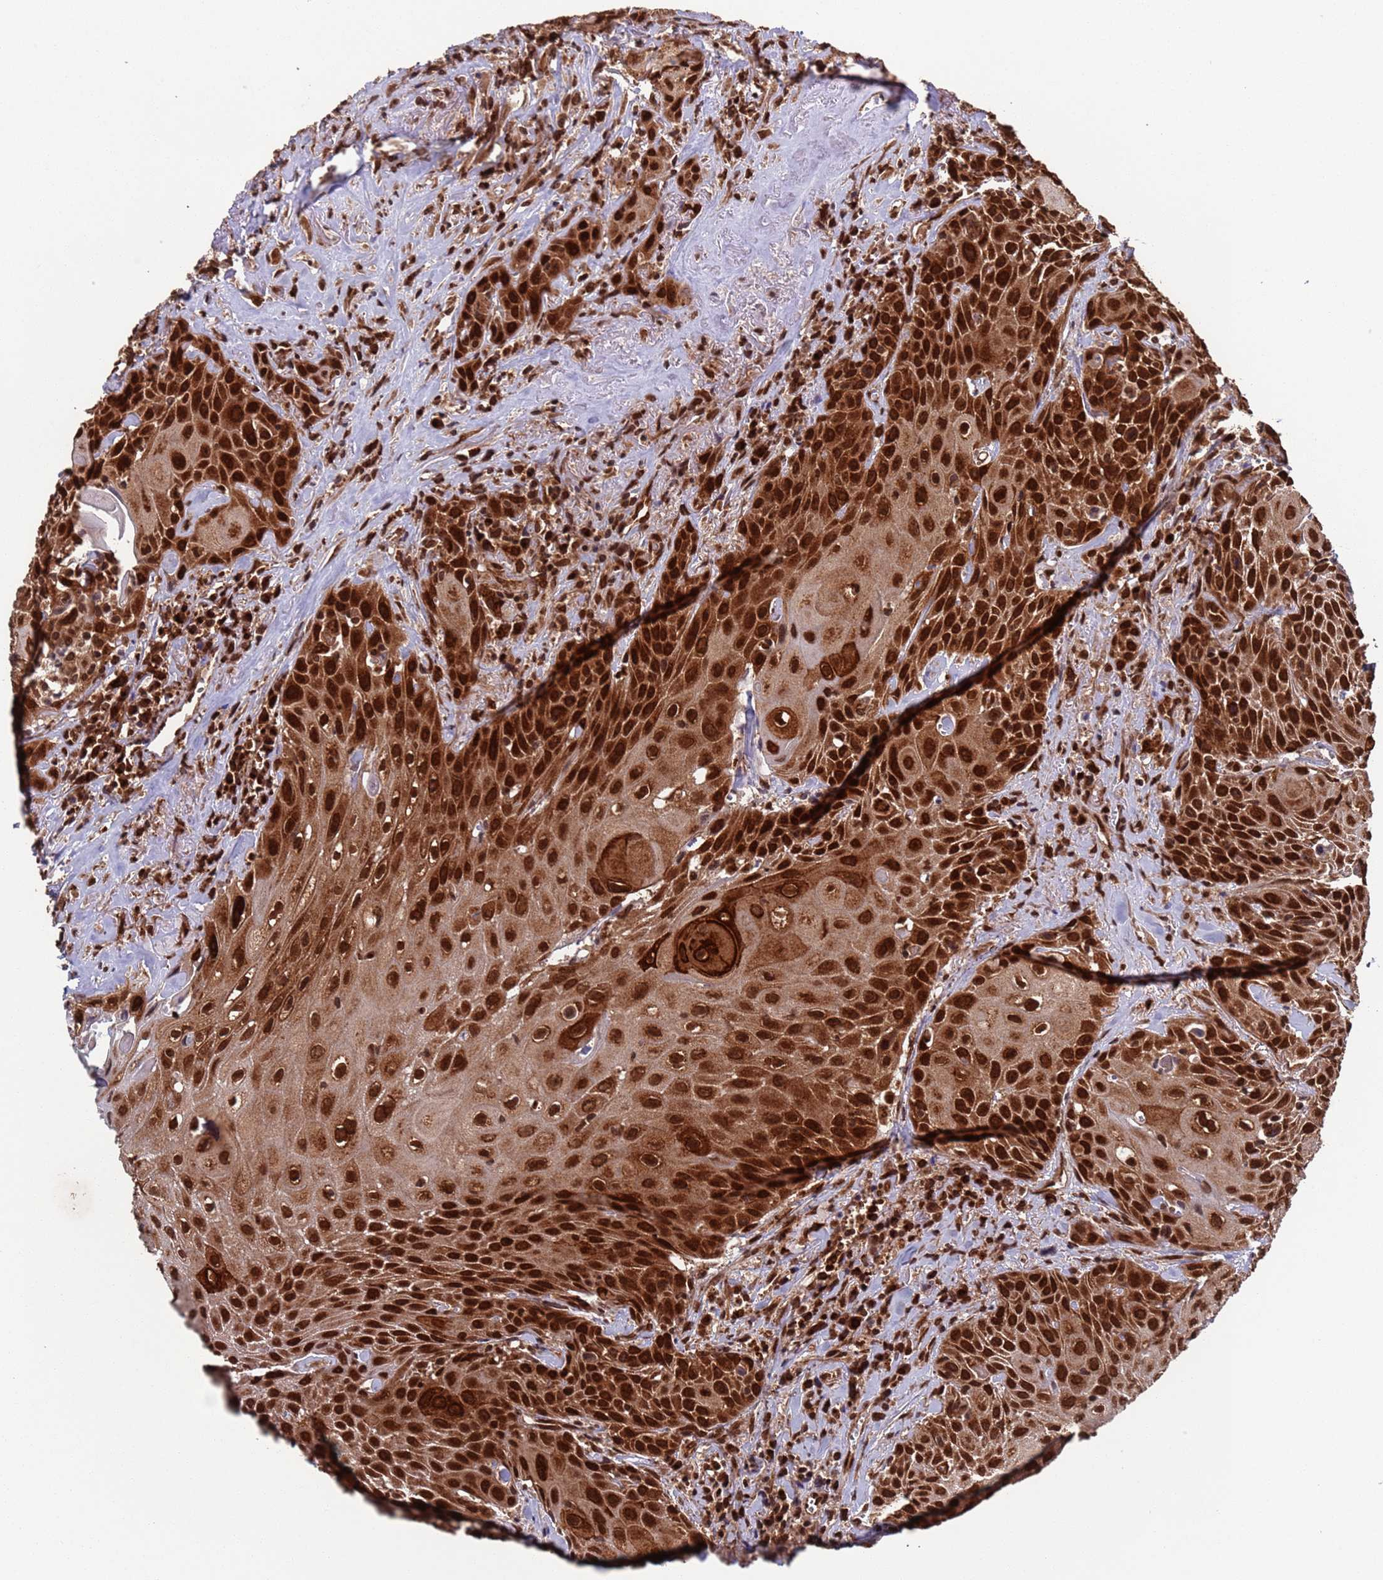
{"staining": {"intensity": "strong", "quantity": ">75%", "location": "cytoplasmic/membranous,nuclear"}, "tissue": "head and neck cancer", "cell_type": "Tumor cells", "image_type": "cancer", "snomed": [{"axis": "morphology", "description": "Squamous cell carcinoma, NOS"}, {"axis": "topography", "description": "Oral tissue"}, {"axis": "topography", "description": "Head-Neck"}], "caption": "Immunohistochemistry photomicrograph of human head and neck cancer stained for a protein (brown), which demonstrates high levels of strong cytoplasmic/membranous and nuclear expression in approximately >75% of tumor cells.", "gene": "FUBP3", "patient": {"sex": "female", "age": 82}}